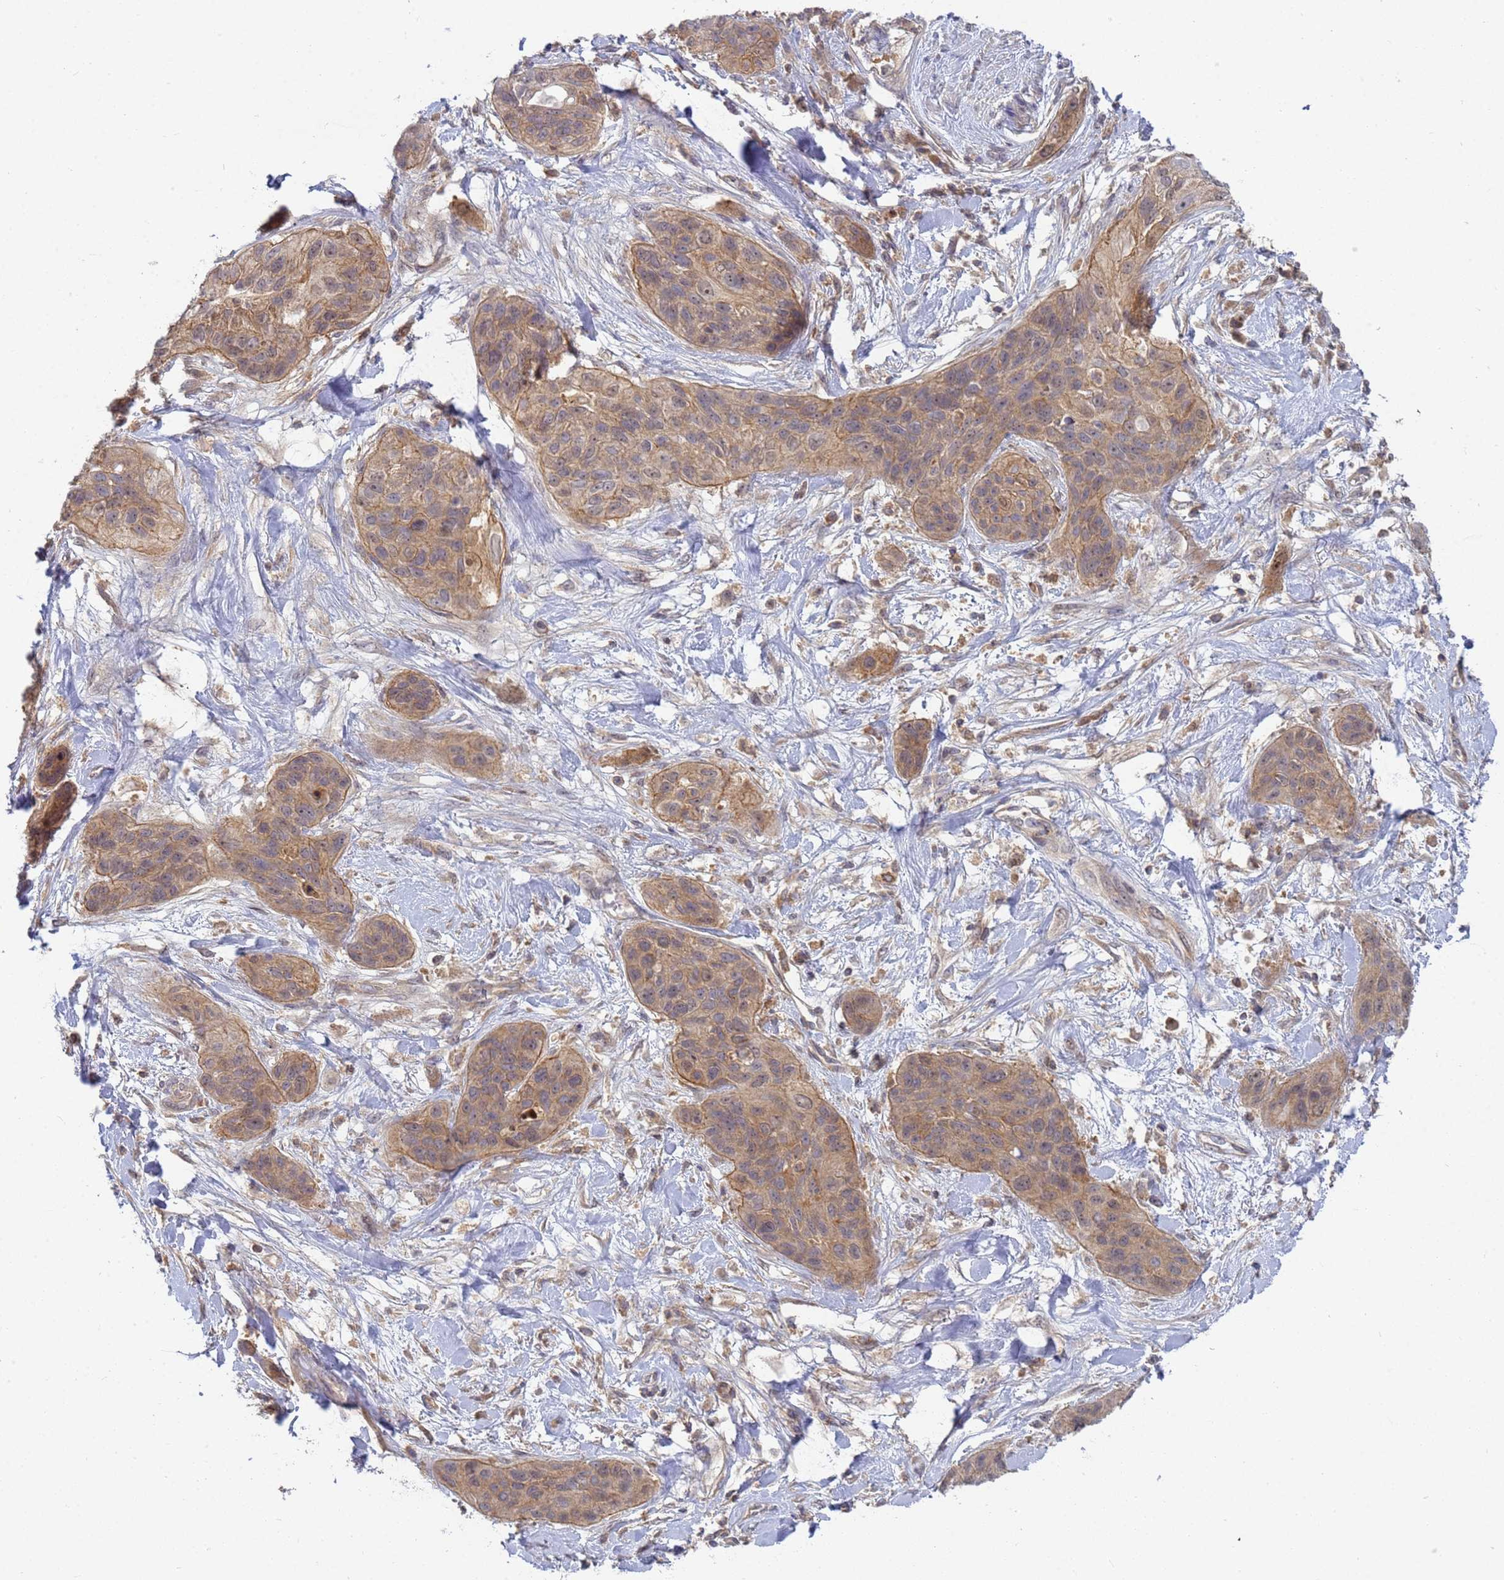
{"staining": {"intensity": "weak", "quantity": ">75%", "location": "cytoplasmic/membranous"}, "tissue": "lung cancer", "cell_type": "Tumor cells", "image_type": "cancer", "snomed": [{"axis": "morphology", "description": "Squamous cell carcinoma, NOS"}, {"axis": "topography", "description": "Lung"}], "caption": "This image demonstrates immunohistochemistry (IHC) staining of lung cancer, with low weak cytoplasmic/membranous expression in about >75% of tumor cells.", "gene": "SHARPIN", "patient": {"sex": "female", "age": 70}}